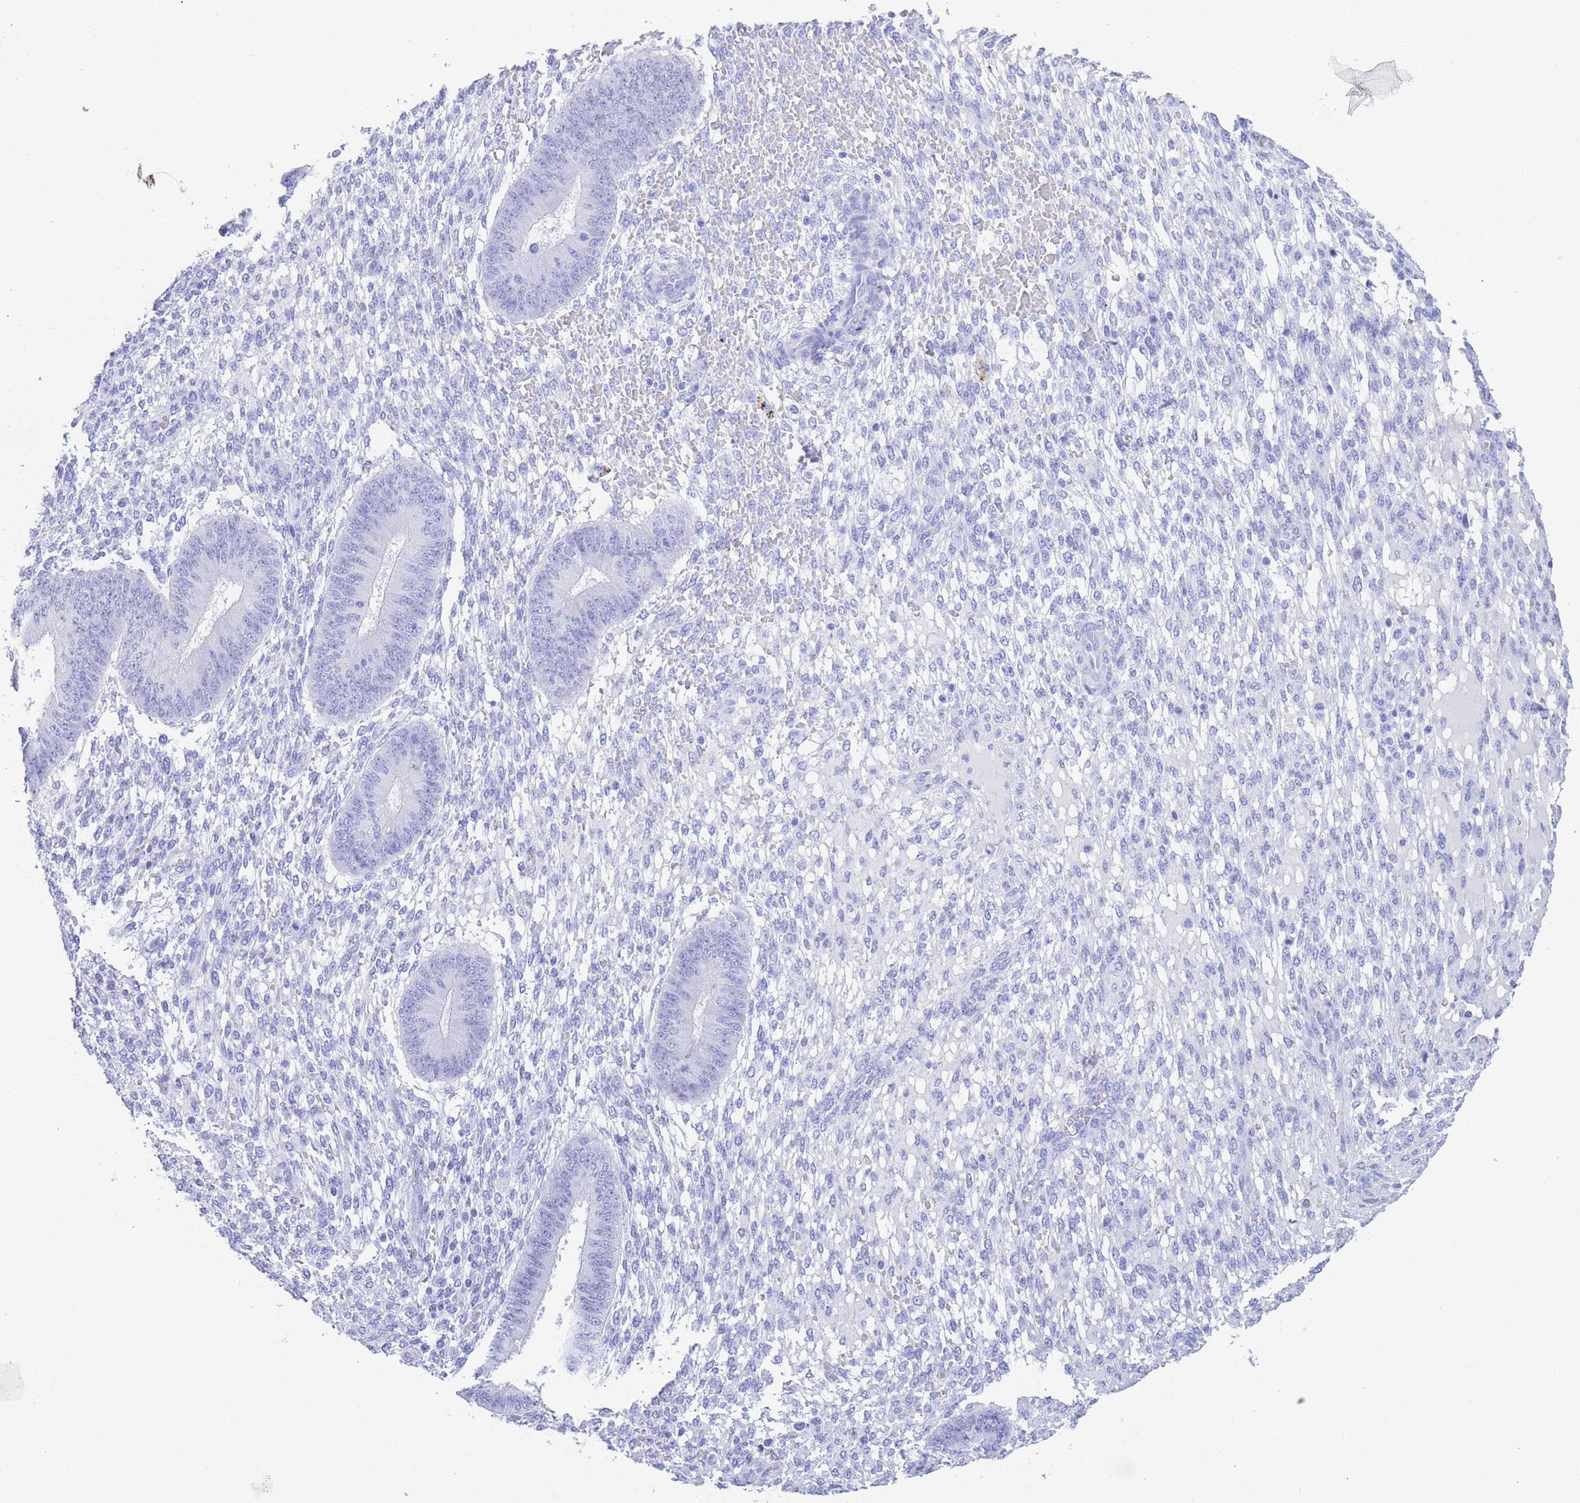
{"staining": {"intensity": "negative", "quantity": "none", "location": "none"}, "tissue": "endometrium", "cell_type": "Cells in endometrial stroma", "image_type": "normal", "snomed": [{"axis": "morphology", "description": "Normal tissue, NOS"}, {"axis": "topography", "description": "Endometrium"}], "caption": "Human endometrium stained for a protein using IHC shows no positivity in cells in endometrial stroma.", "gene": "SLCO1B1", "patient": {"sex": "female", "age": 49}}